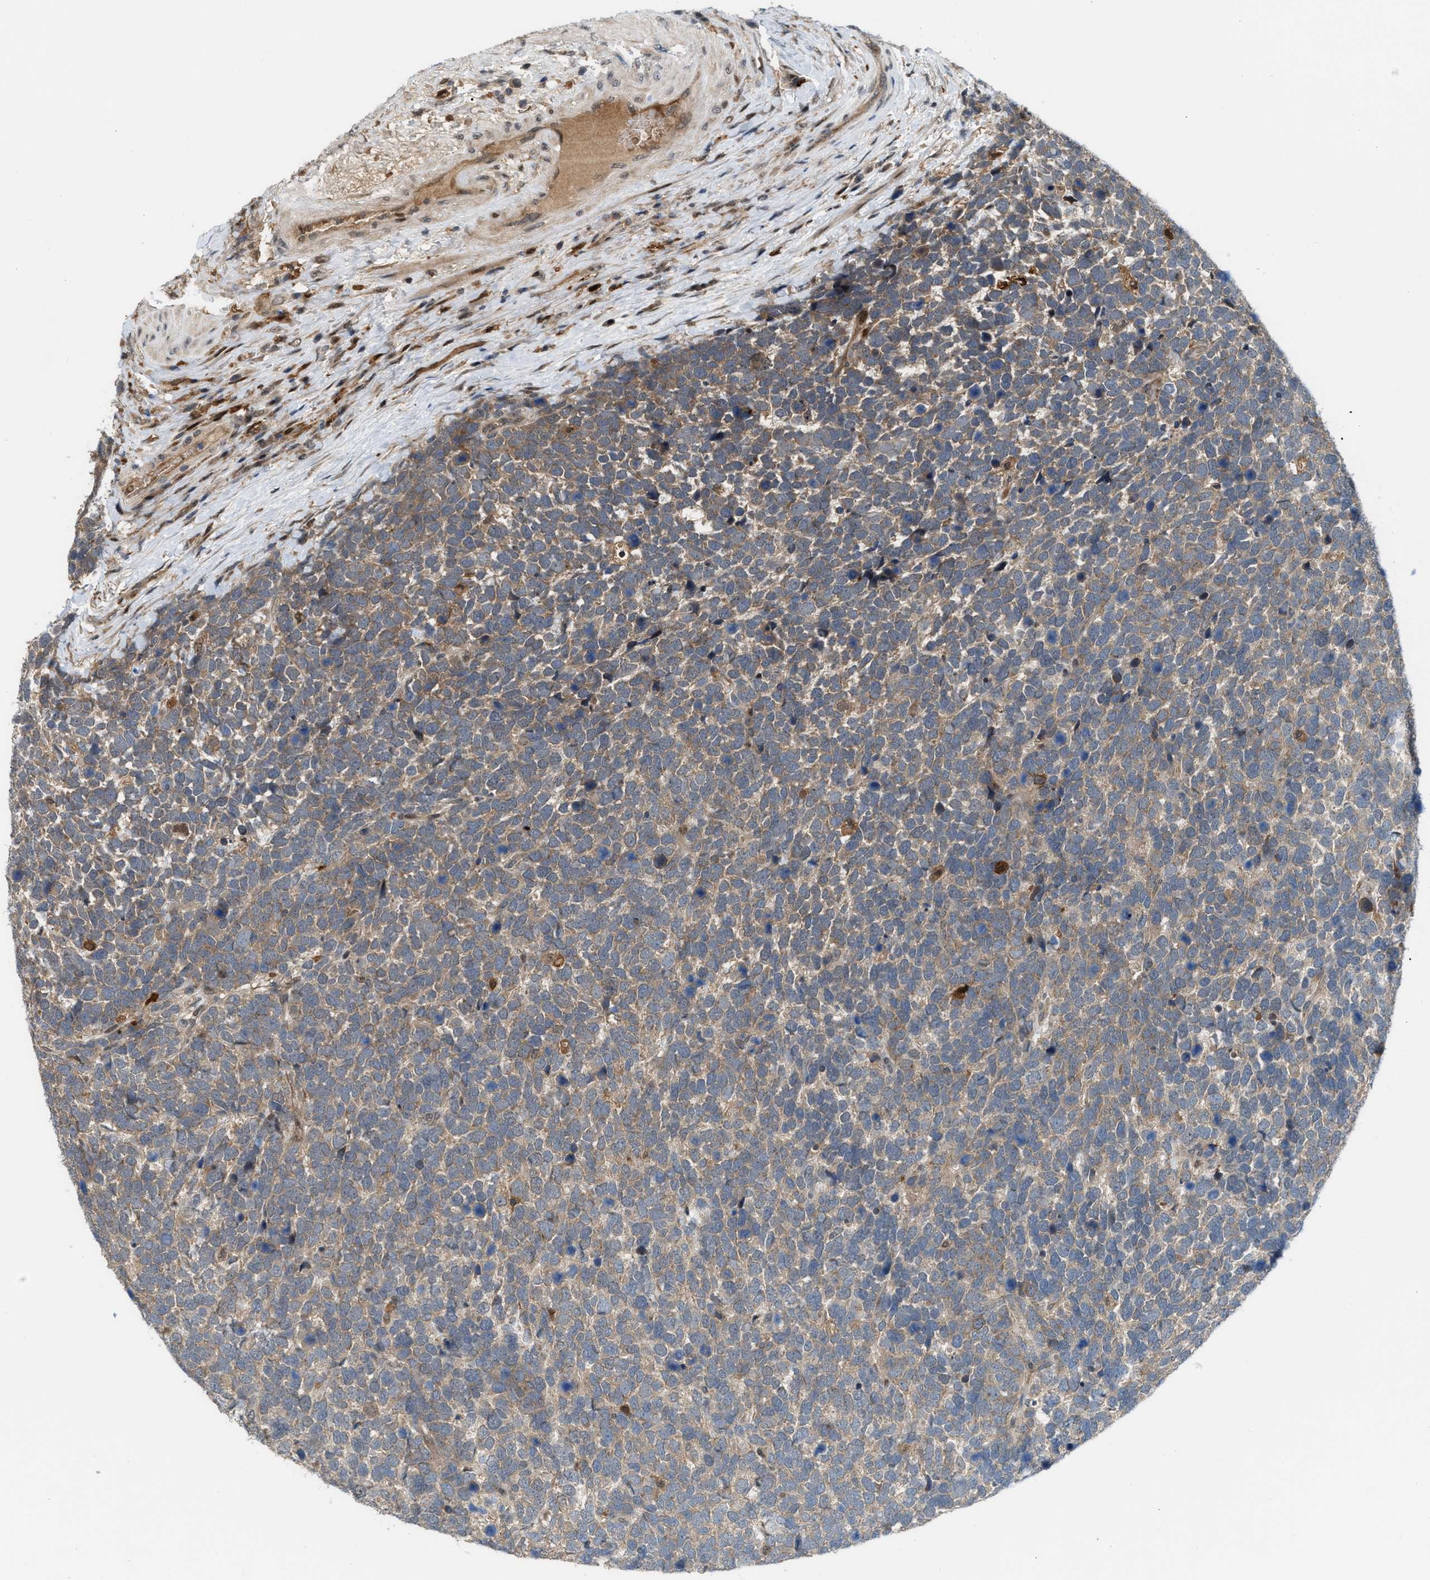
{"staining": {"intensity": "weak", "quantity": ">75%", "location": "cytoplasmic/membranous"}, "tissue": "urothelial cancer", "cell_type": "Tumor cells", "image_type": "cancer", "snomed": [{"axis": "morphology", "description": "Urothelial carcinoma, High grade"}, {"axis": "topography", "description": "Urinary bladder"}], "caption": "Immunohistochemical staining of human urothelial cancer displays weak cytoplasmic/membranous protein positivity in approximately >75% of tumor cells.", "gene": "RFFL", "patient": {"sex": "female", "age": 82}}